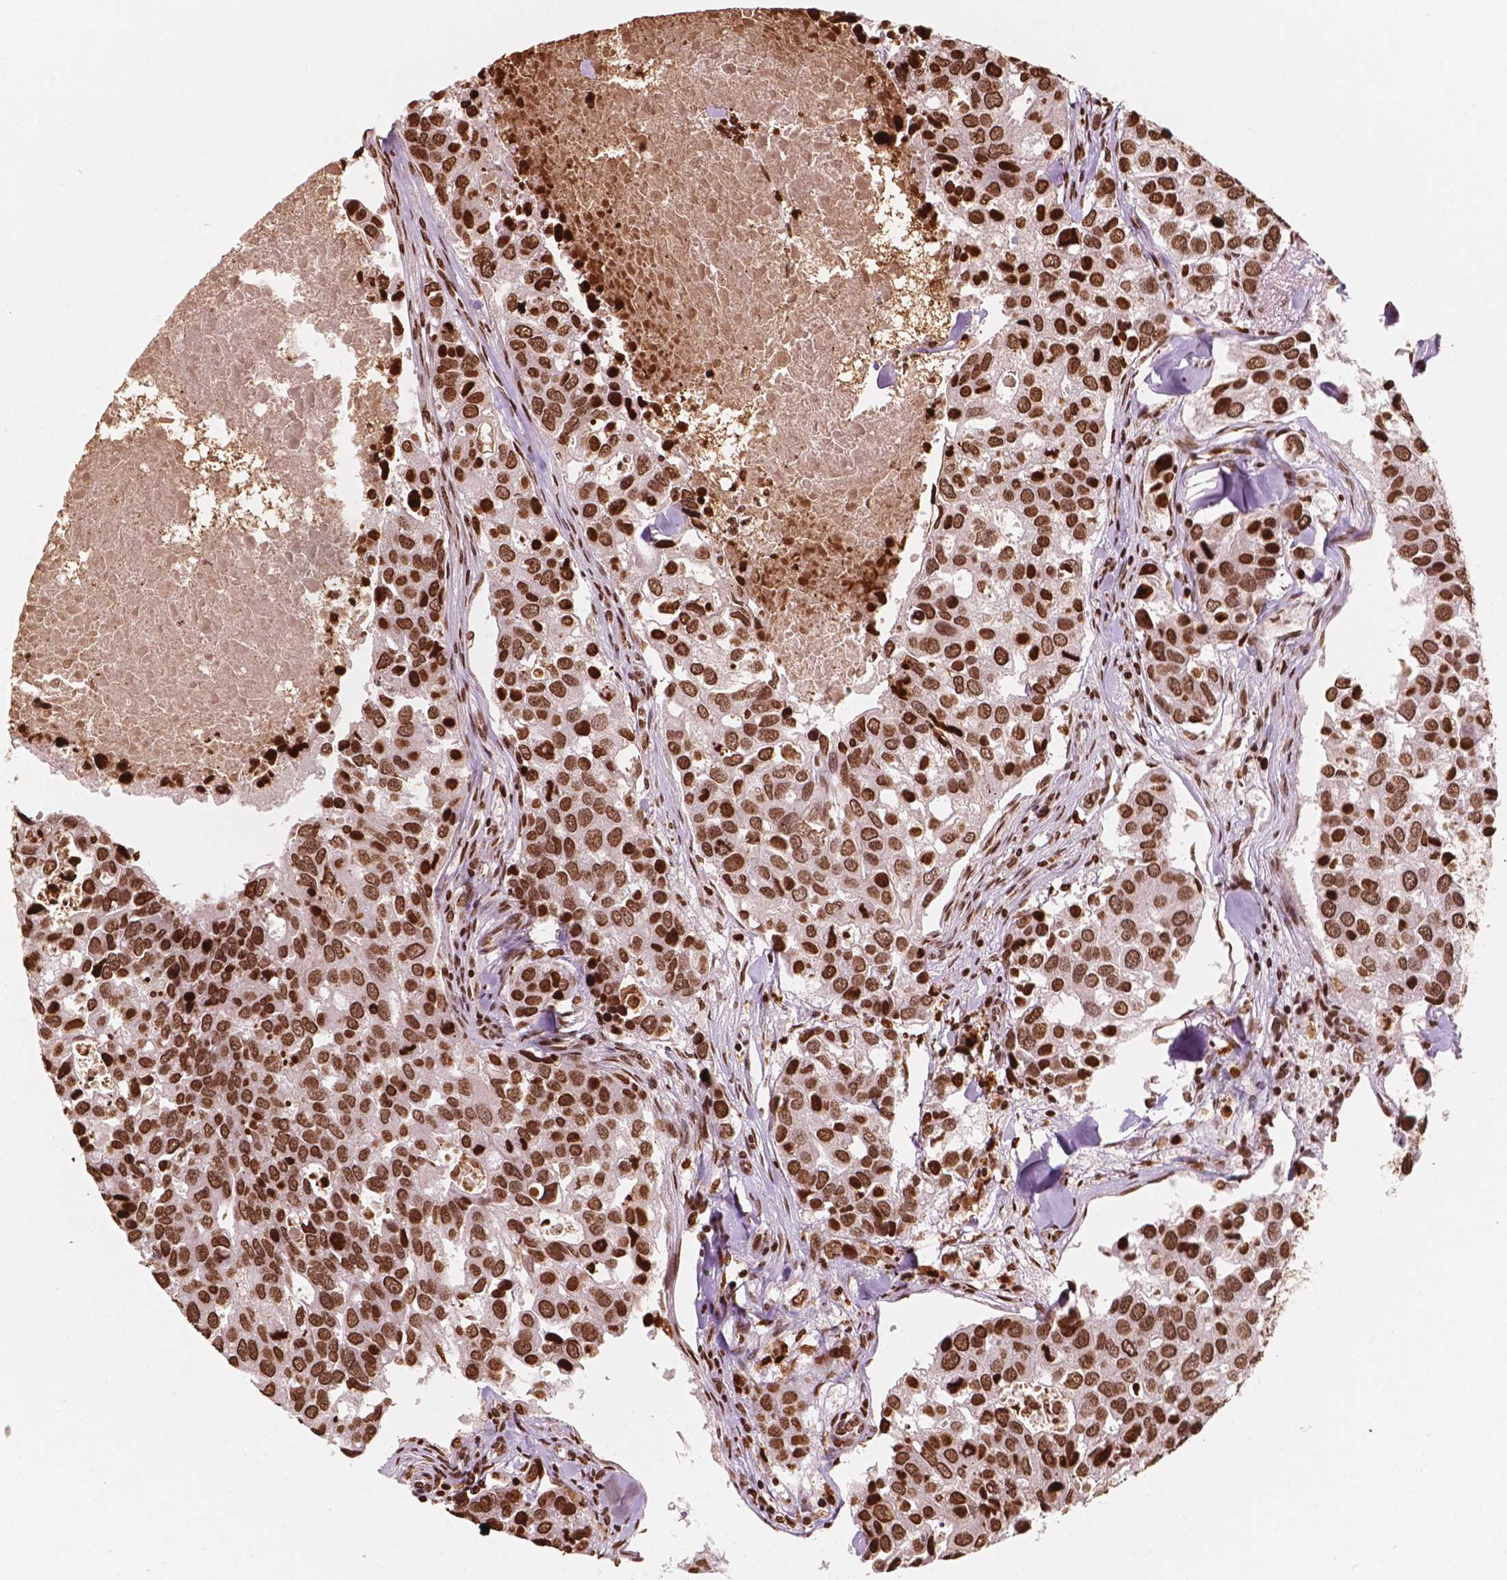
{"staining": {"intensity": "strong", "quantity": ">75%", "location": "nuclear"}, "tissue": "breast cancer", "cell_type": "Tumor cells", "image_type": "cancer", "snomed": [{"axis": "morphology", "description": "Duct carcinoma"}, {"axis": "topography", "description": "Breast"}], "caption": "Immunohistochemical staining of human breast cancer demonstrates high levels of strong nuclear staining in about >75% of tumor cells.", "gene": "H3C7", "patient": {"sex": "female", "age": 83}}